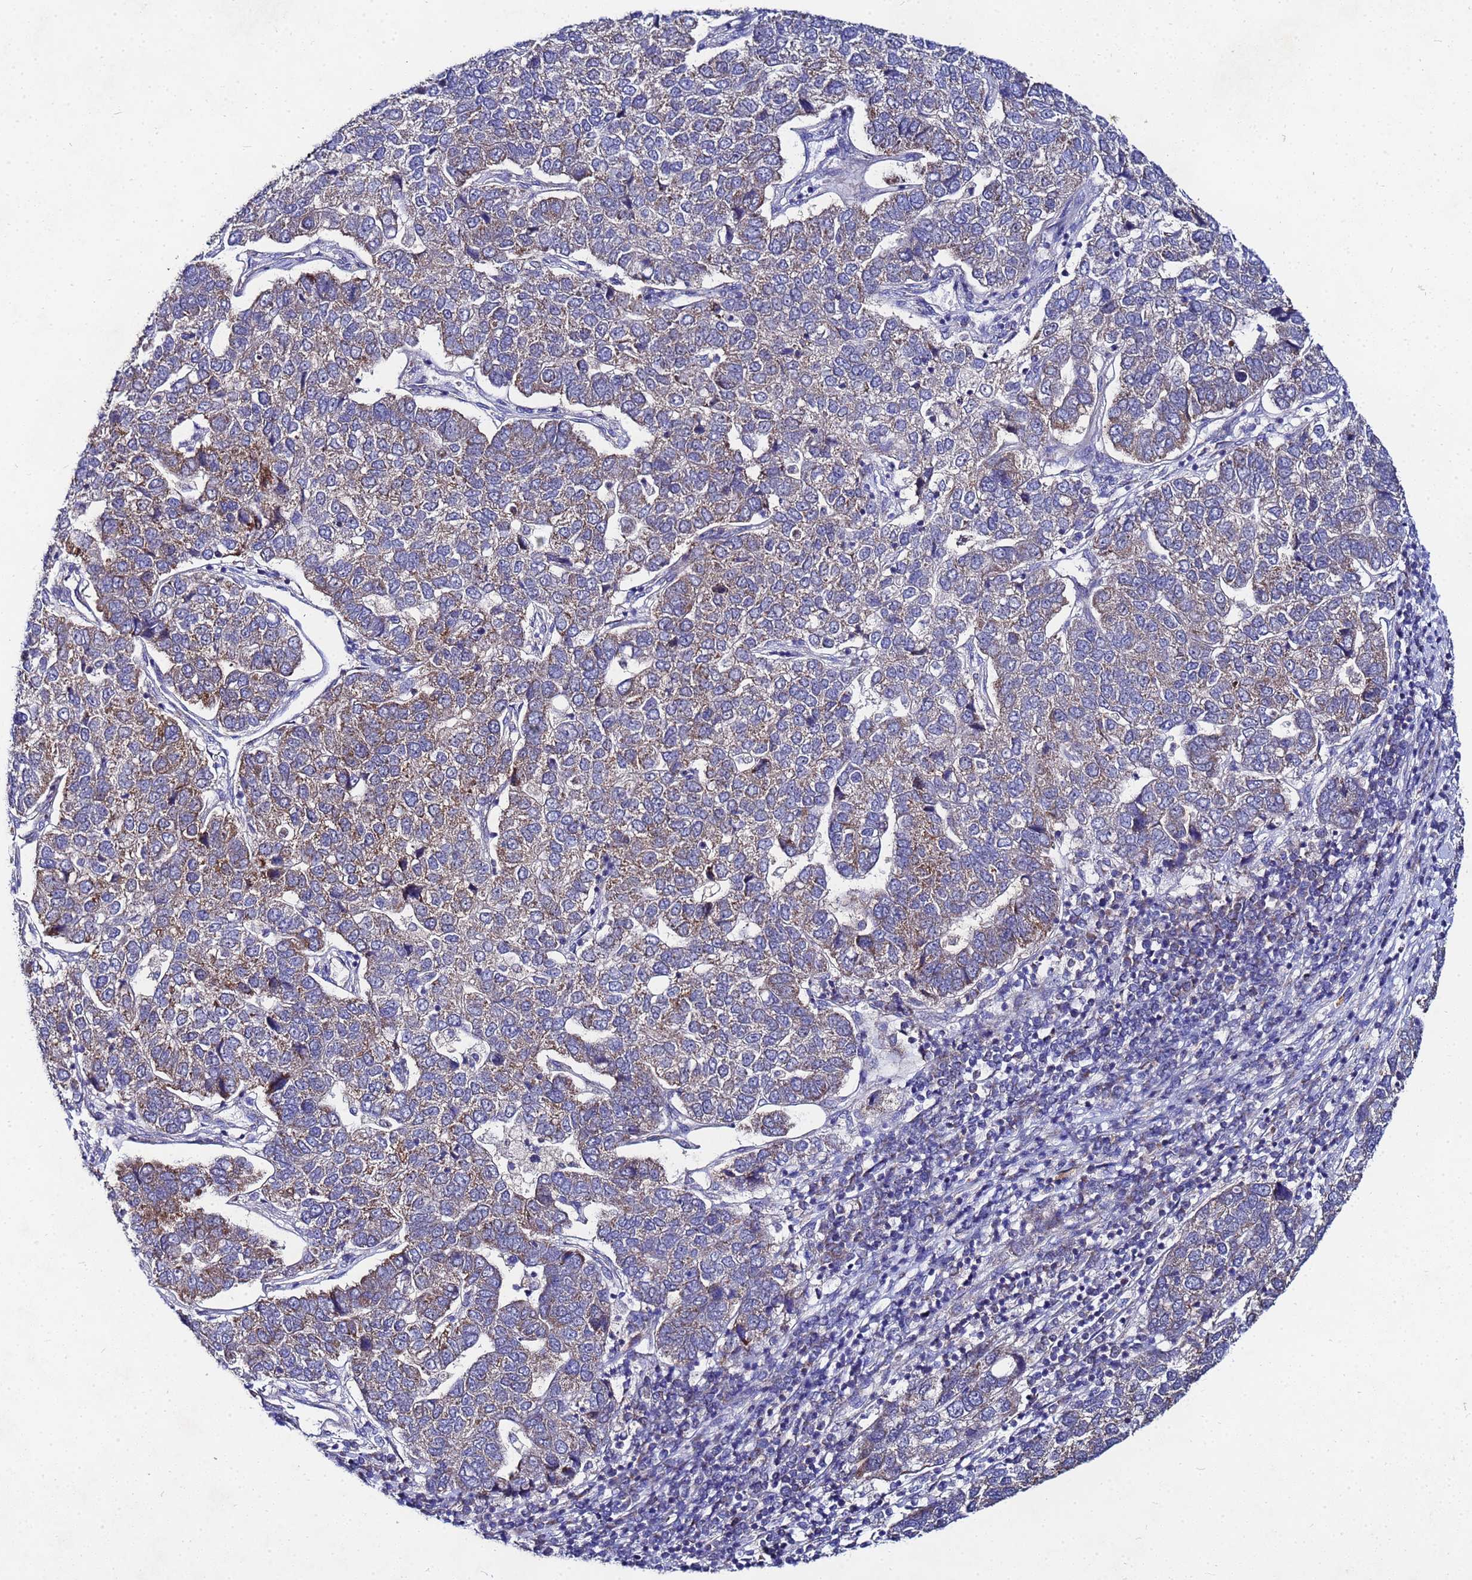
{"staining": {"intensity": "moderate", "quantity": "25%-75%", "location": "cytoplasmic/membranous"}, "tissue": "pancreatic cancer", "cell_type": "Tumor cells", "image_type": "cancer", "snomed": [{"axis": "morphology", "description": "Adenocarcinoma, NOS"}, {"axis": "topography", "description": "Pancreas"}], "caption": "Protein expression analysis of human adenocarcinoma (pancreatic) reveals moderate cytoplasmic/membranous staining in approximately 25%-75% of tumor cells.", "gene": "FAHD2A", "patient": {"sex": "female", "age": 61}}